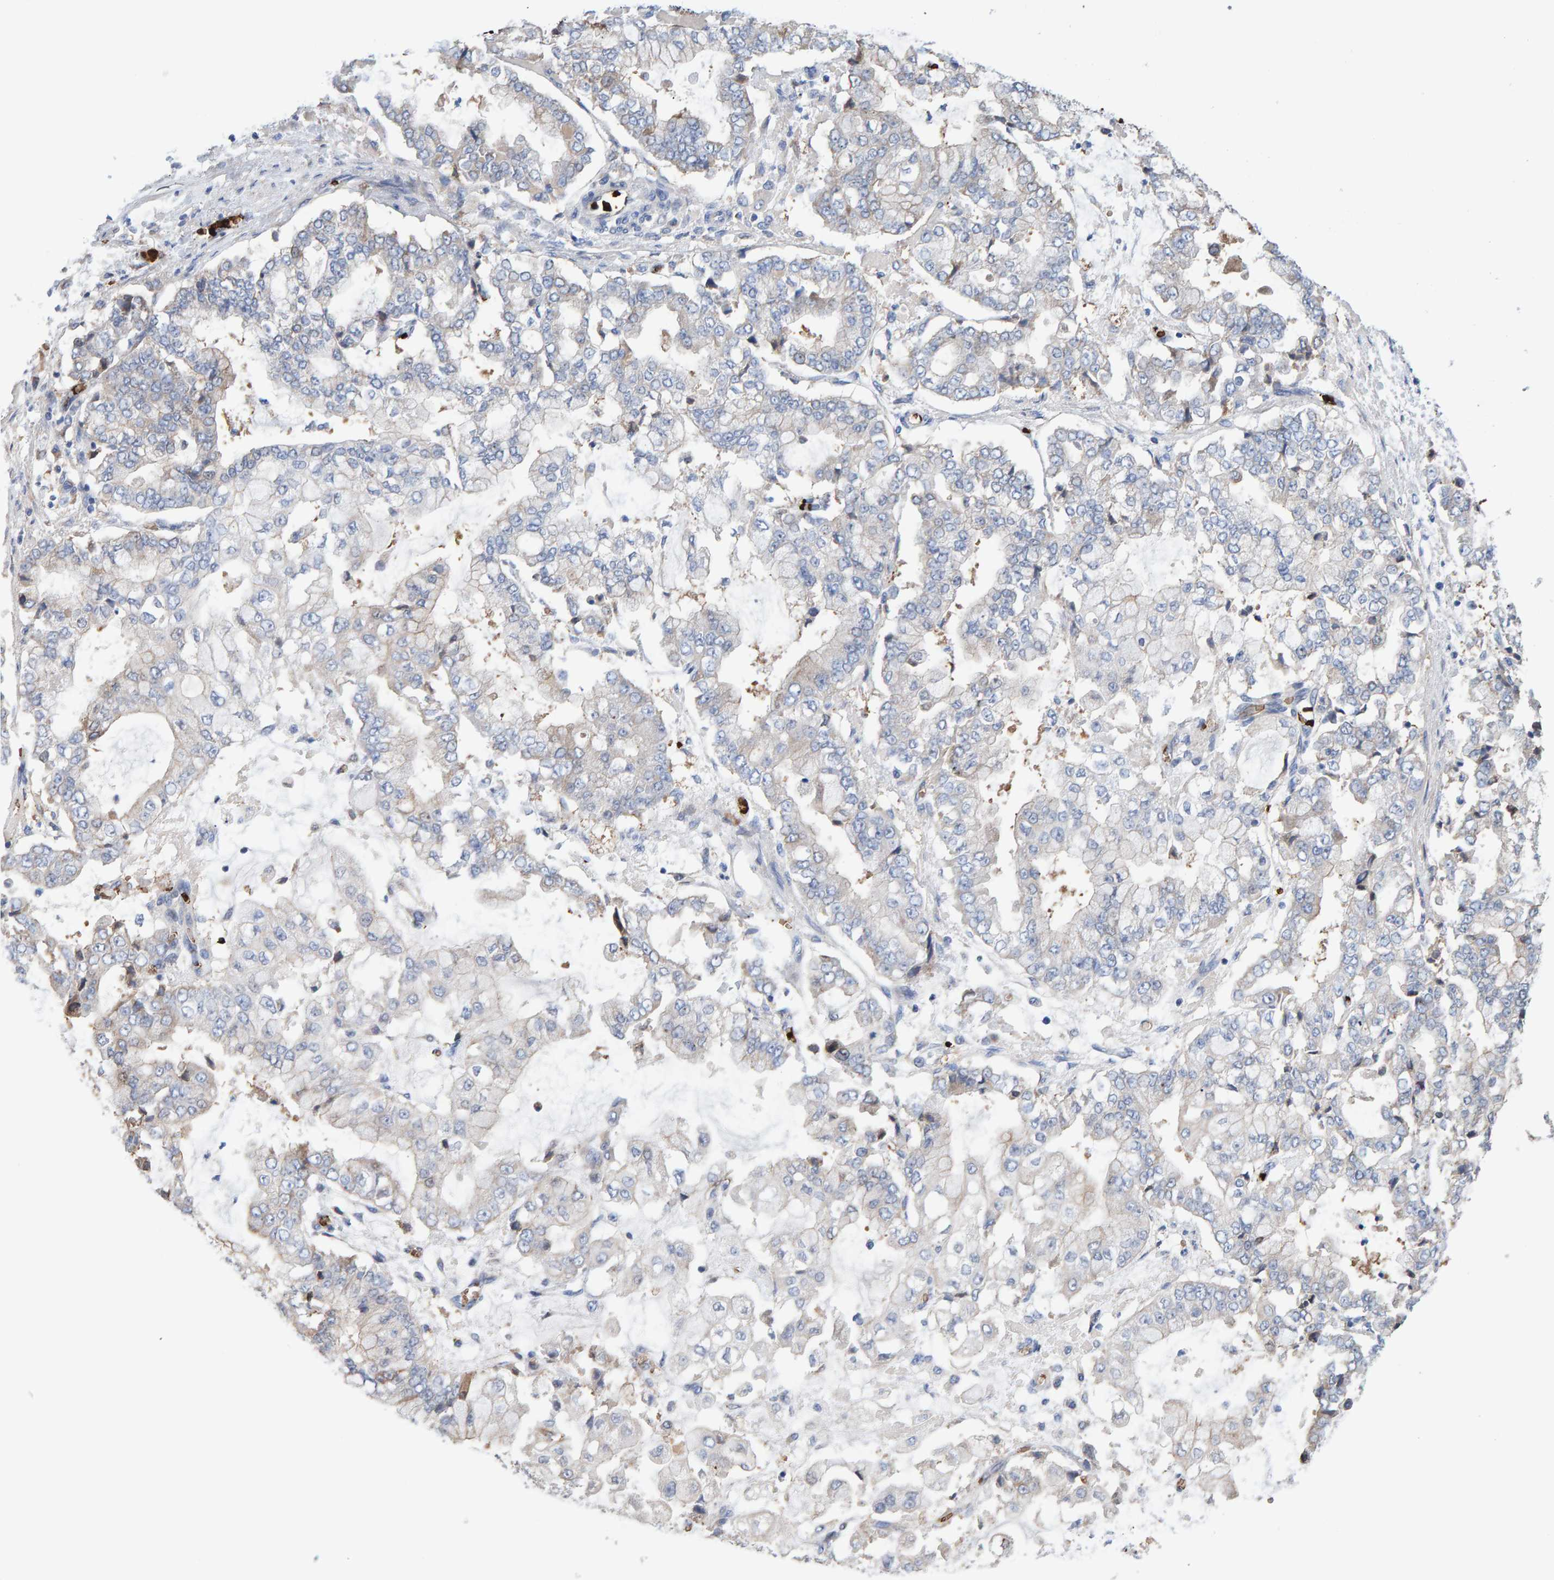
{"staining": {"intensity": "weak", "quantity": "25%-75%", "location": "cytoplasmic/membranous"}, "tissue": "stomach cancer", "cell_type": "Tumor cells", "image_type": "cancer", "snomed": [{"axis": "morphology", "description": "Adenocarcinoma, NOS"}, {"axis": "topography", "description": "Stomach"}], "caption": "Weak cytoplasmic/membranous protein staining is seen in approximately 25%-75% of tumor cells in adenocarcinoma (stomach). (DAB IHC, brown staining for protein, blue staining for nuclei).", "gene": "VPS9D1", "patient": {"sex": "male", "age": 76}}